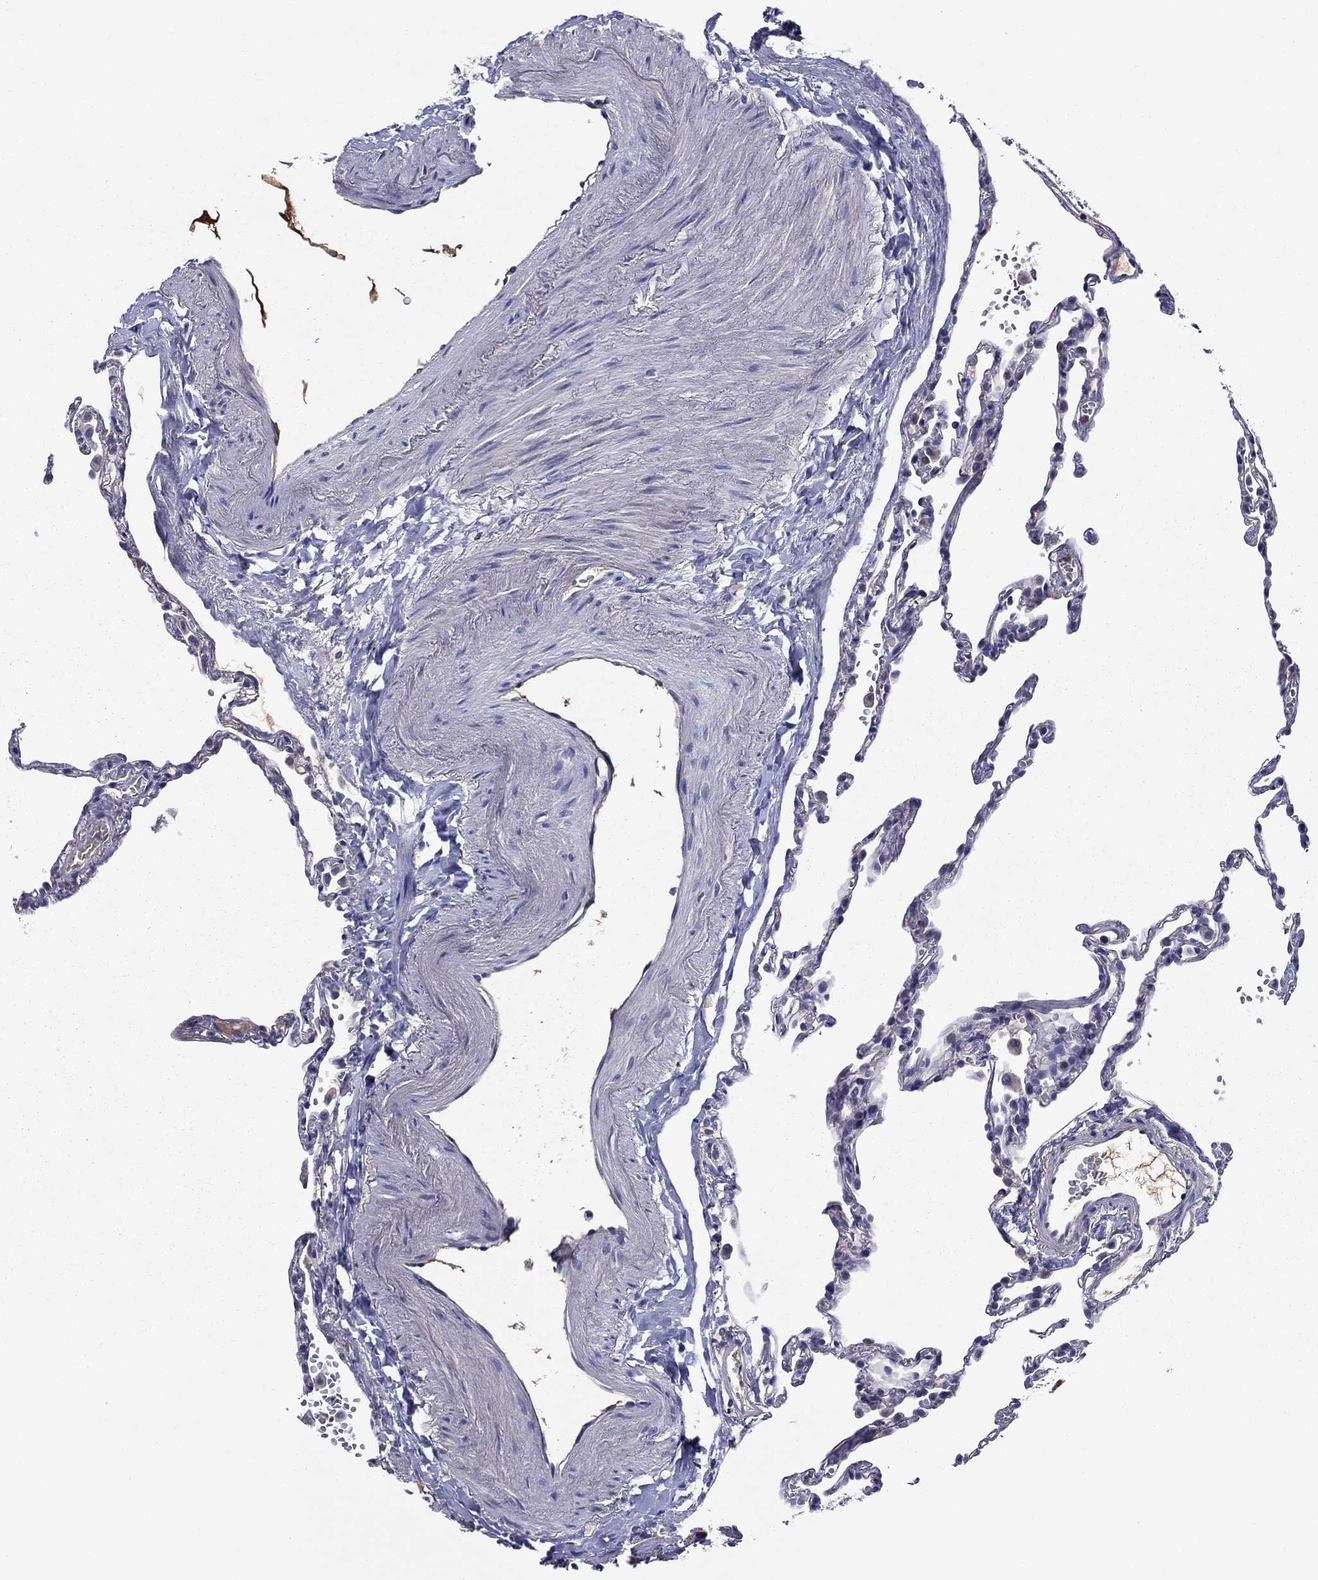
{"staining": {"intensity": "negative", "quantity": "none", "location": "none"}, "tissue": "lung", "cell_type": "Alveolar cells", "image_type": "normal", "snomed": [{"axis": "morphology", "description": "Normal tissue, NOS"}, {"axis": "topography", "description": "Lung"}], "caption": "Immunohistochemistry (IHC) photomicrograph of benign lung: human lung stained with DAB shows no significant protein positivity in alveolar cells. Brightfield microscopy of immunohistochemistry stained with DAB (3,3'-diaminobenzidine) (brown) and hematoxylin (blue), captured at high magnification.", "gene": "DDTL", "patient": {"sex": "male", "age": 78}}